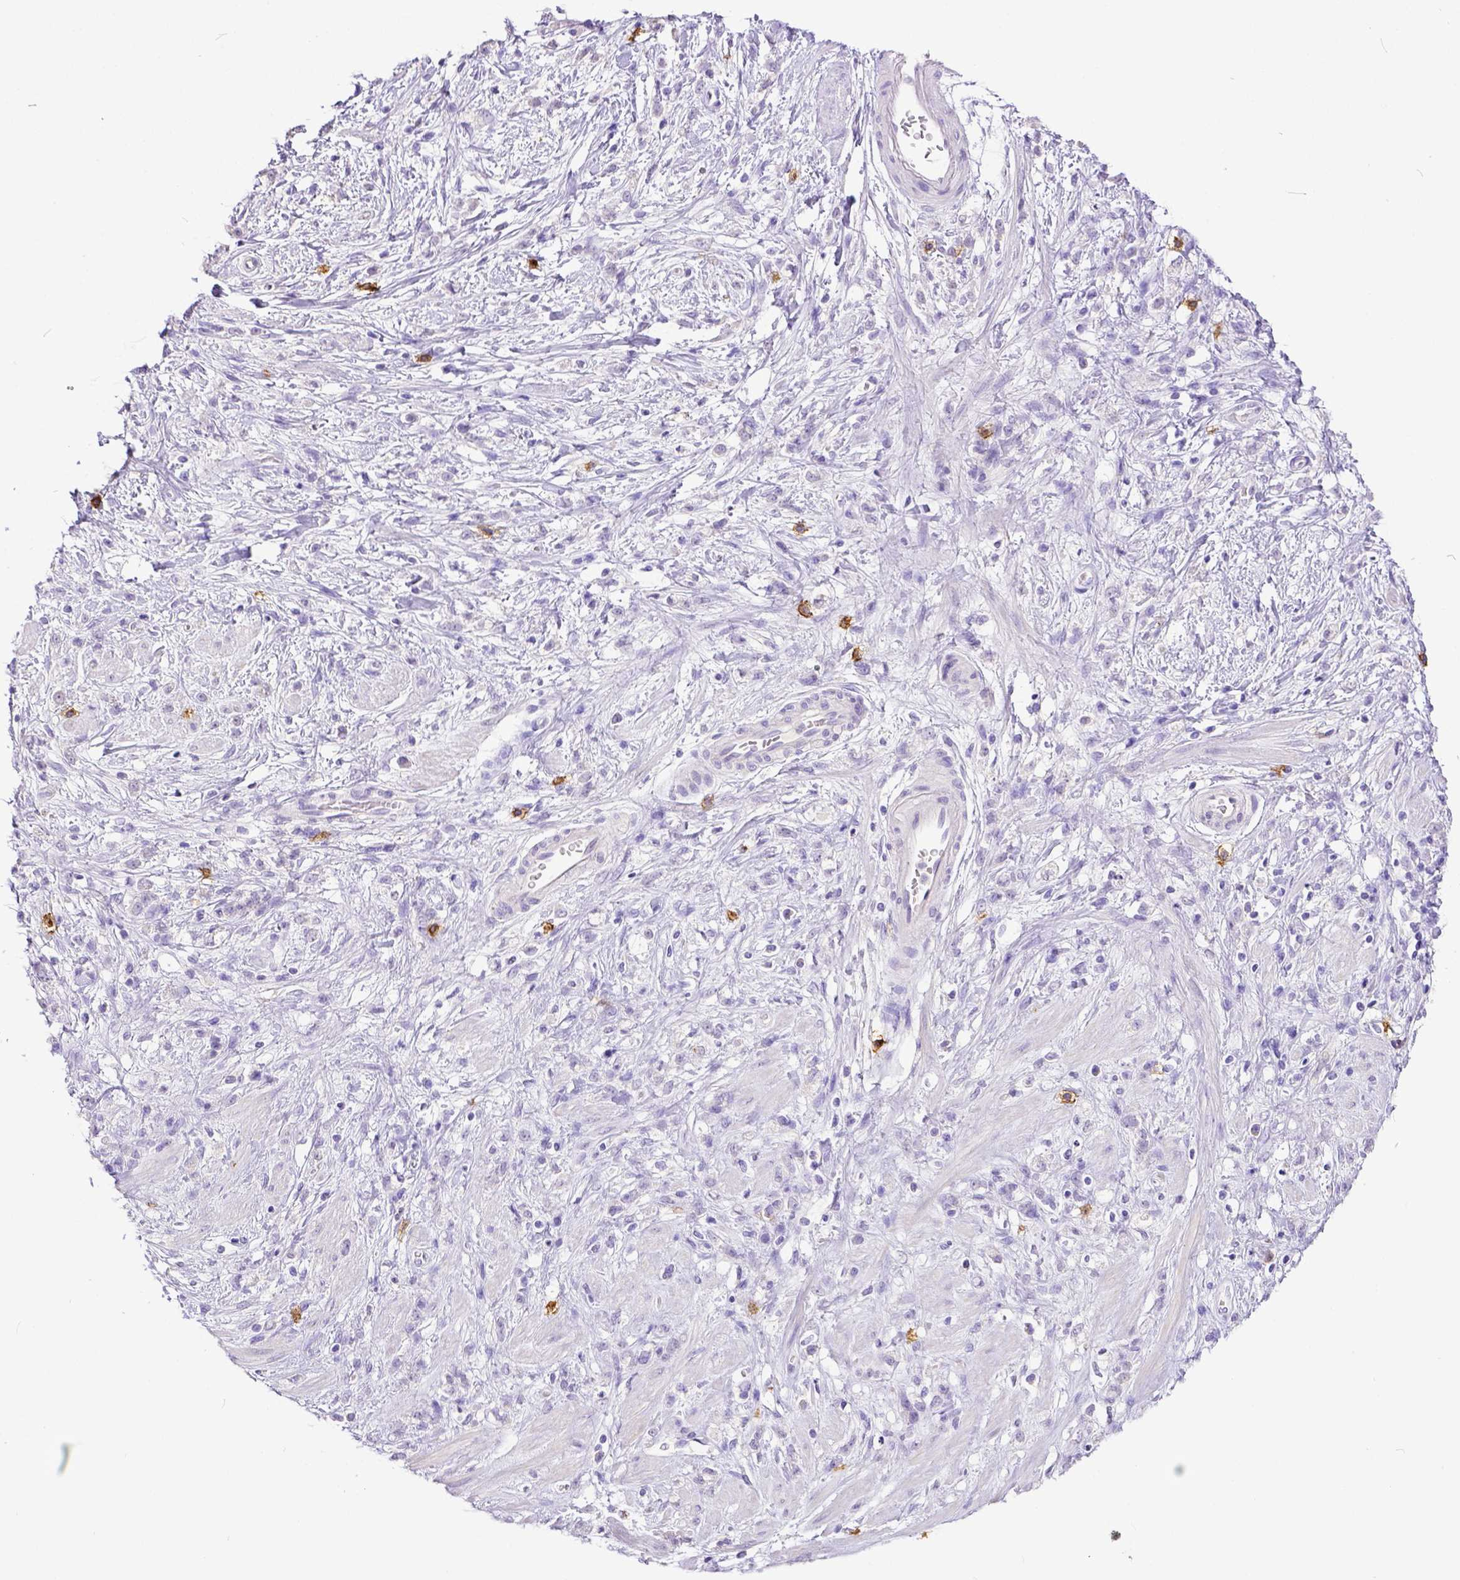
{"staining": {"intensity": "negative", "quantity": "none", "location": "none"}, "tissue": "stomach cancer", "cell_type": "Tumor cells", "image_type": "cancer", "snomed": [{"axis": "morphology", "description": "Adenocarcinoma, NOS"}, {"axis": "topography", "description": "Stomach"}], "caption": "IHC histopathology image of human stomach adenocarcinoma stained for a protein (brown), which displays no expression in tumor cells.", "gene": "KIT", "patient": {"sex": "female", "age": 60}}